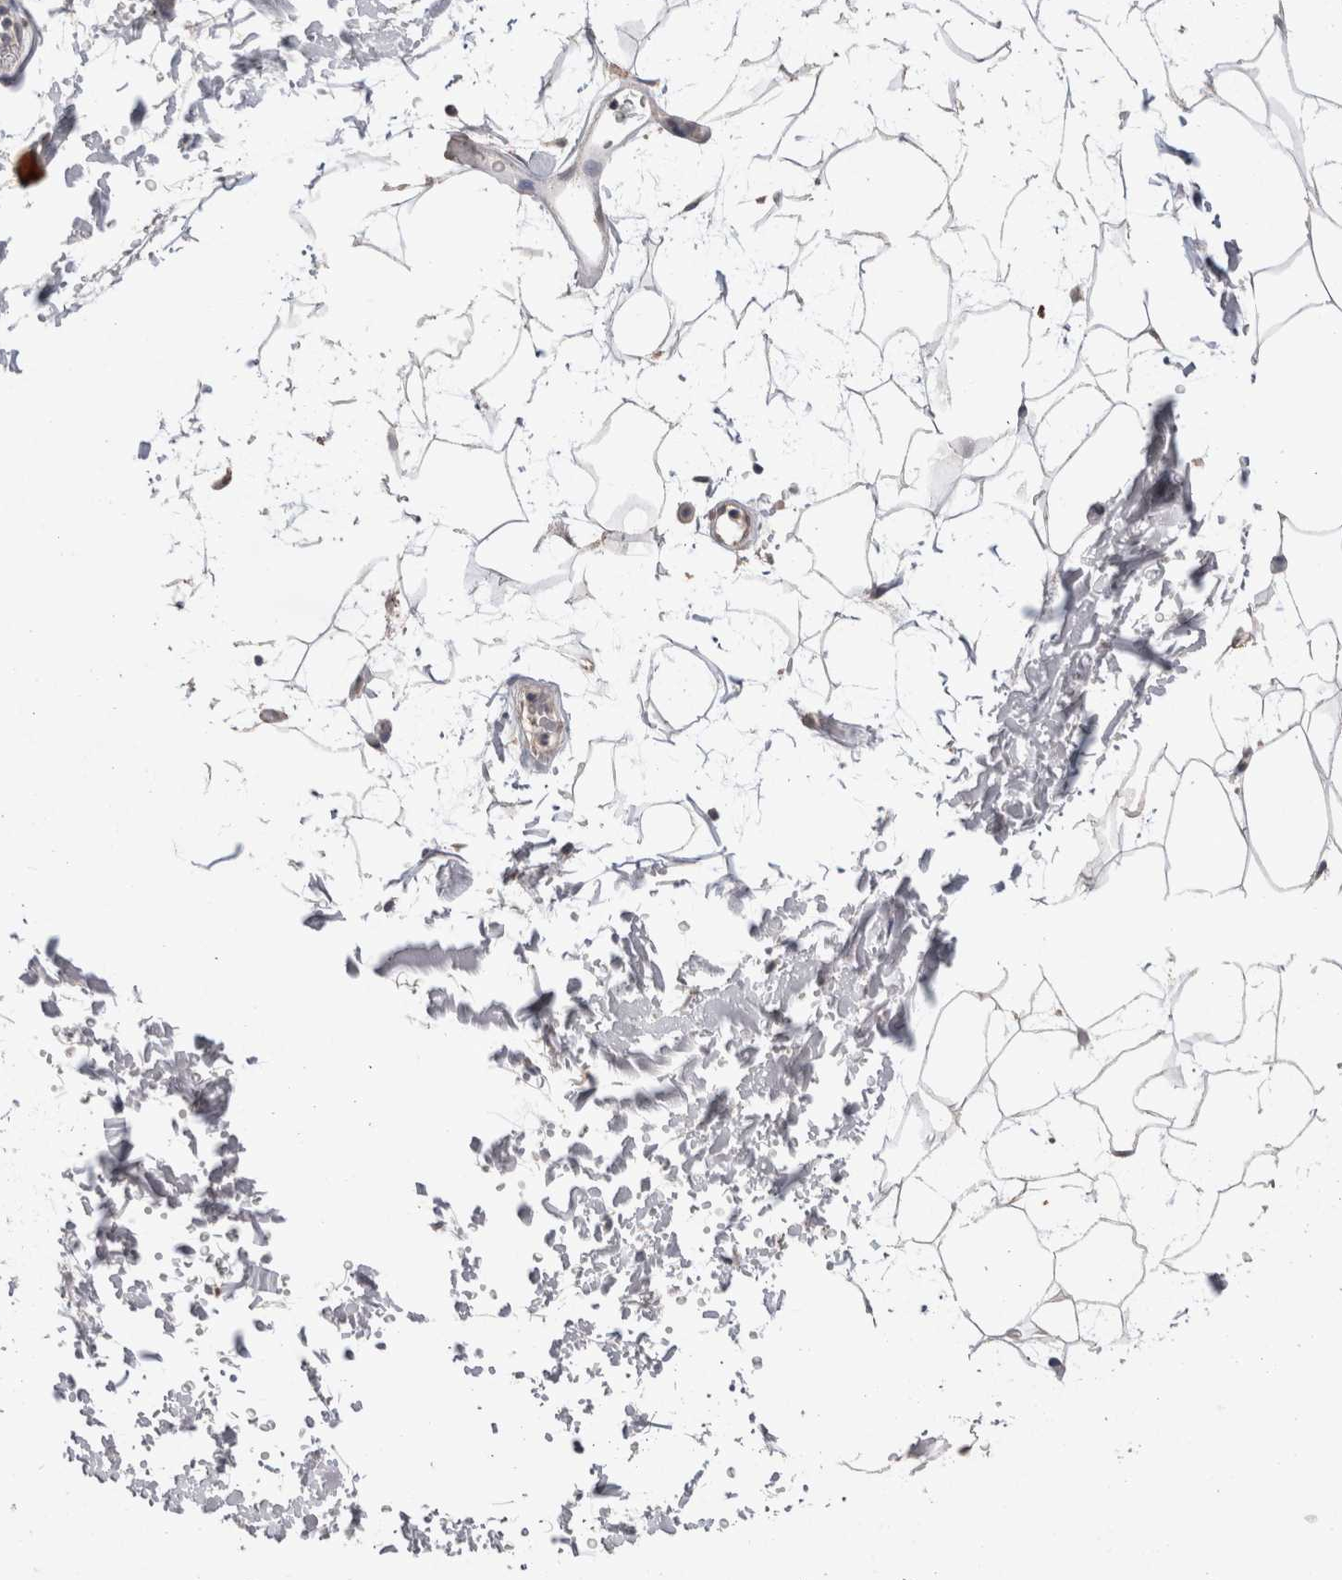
{"staining": {"intensity": "negative", "quantity": "none", "location": "none"}, "tissue": "adipose tissue", "cell_type": "Adipocytes", "image_type": "normal", "snomed": [{"axis": "morphology", "description": "Normal tissue, NOS"}, {"axis": "topography", "description": "Soft tissue"}], "caption": "An immunohistochemistry (IHC) image of benign adipose tissue is shown. There is no staining in adipocytes of adipose tissue.", "gene": "CDH6", "patient": {"sex": "male", "age": 72}}